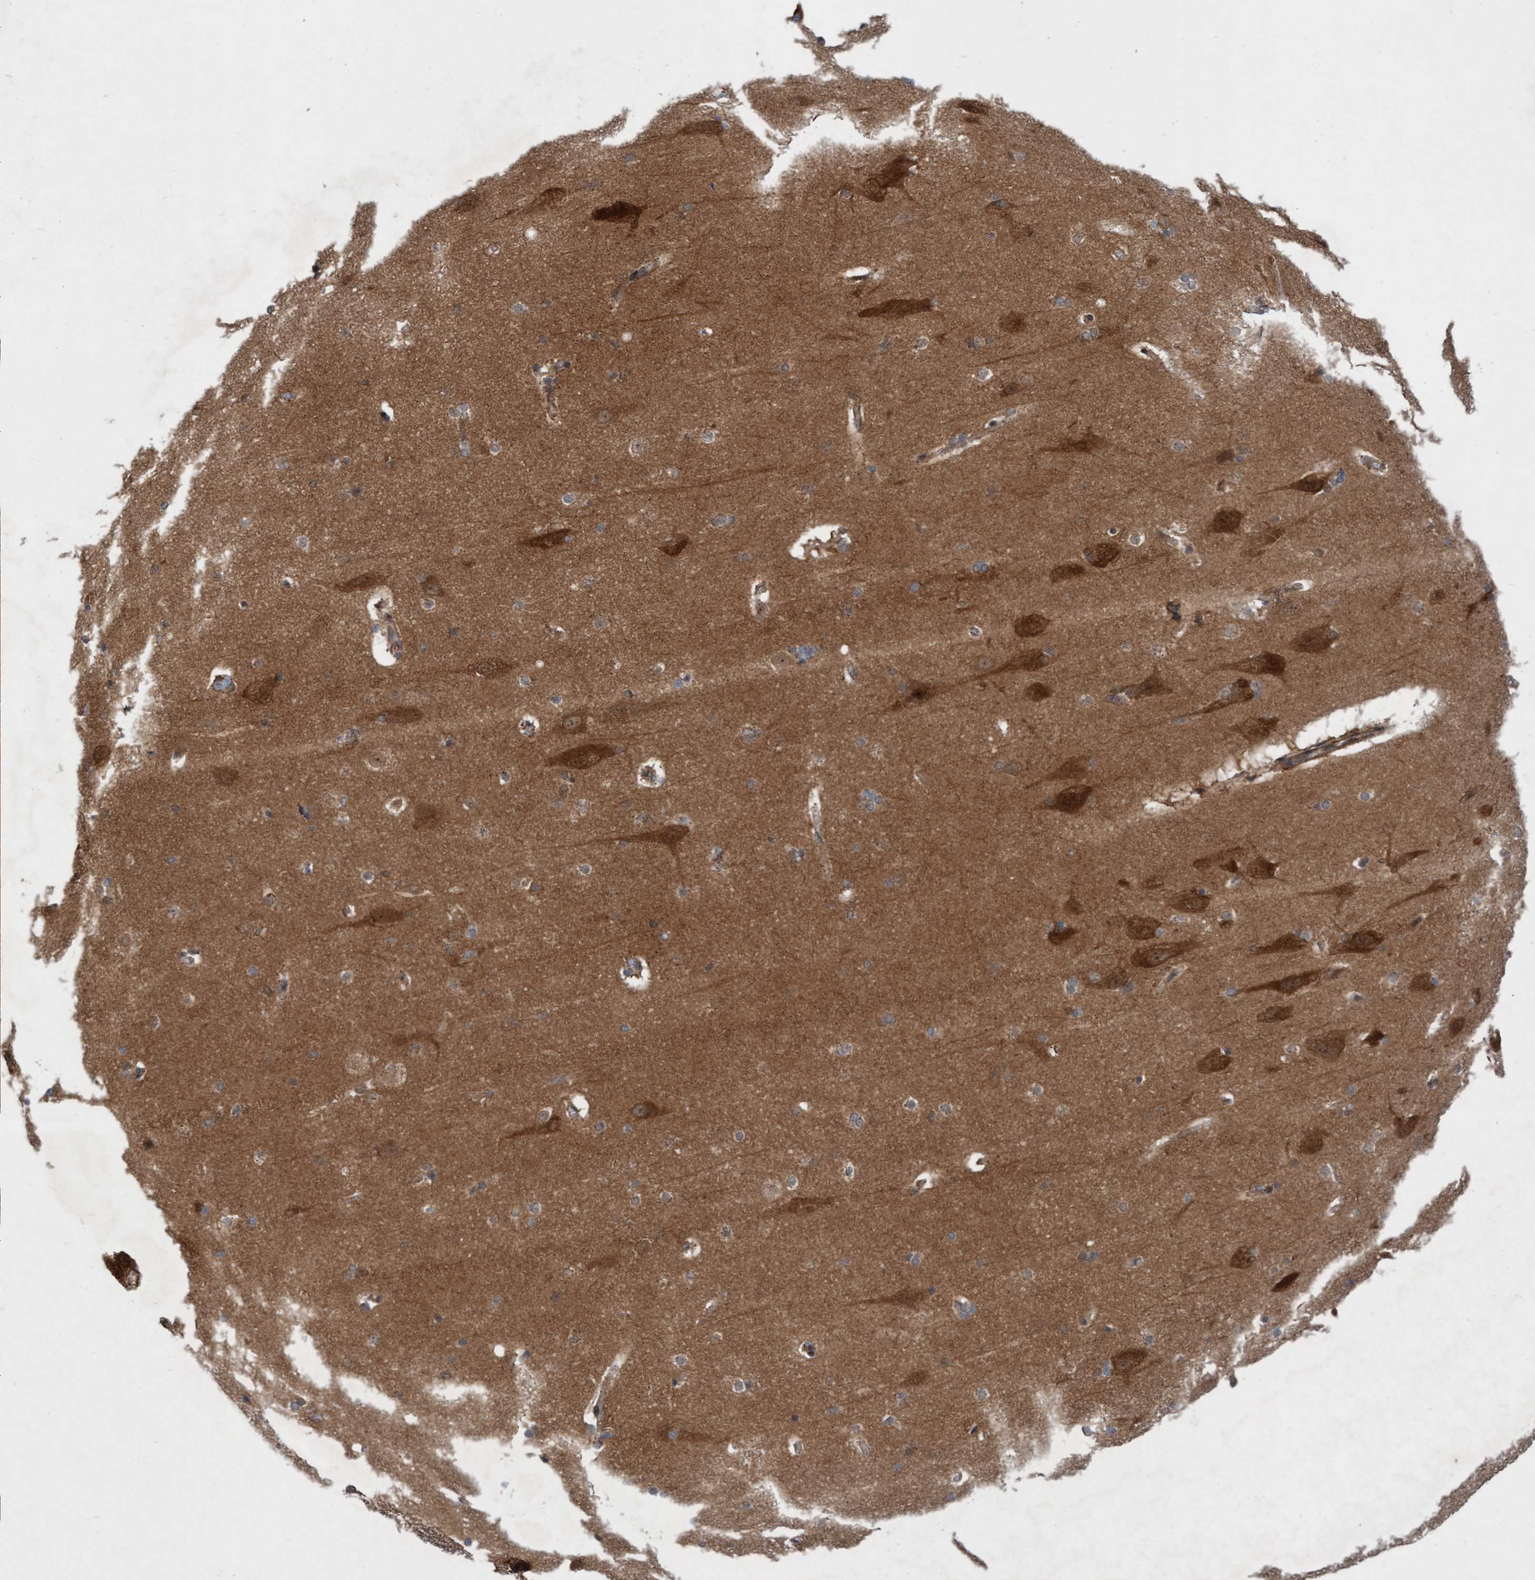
{"staining": {"intensity": "moderate", "quantity": ">75%", "location": "cytoplasmic/membranous"}, "tissue": "cerebral cortex", "cell_type": "Endothelial cells", "image_type": "normal", "snomed": [{"axis": "morphology", "description": "Normal tissue, NOS"}, {"axis": "topography", "description": "Cerebral cortex"}, {"axis": "topography", "description": "Hippocampus"}], "caption": "The immunohistochemical stain shows moderate cytoplasmic/membranous positivity in endothelial cells of normal cerebral cortex.", "gene": "RAP1GAP2", "patient": {"sex": "female", "age": 19}}